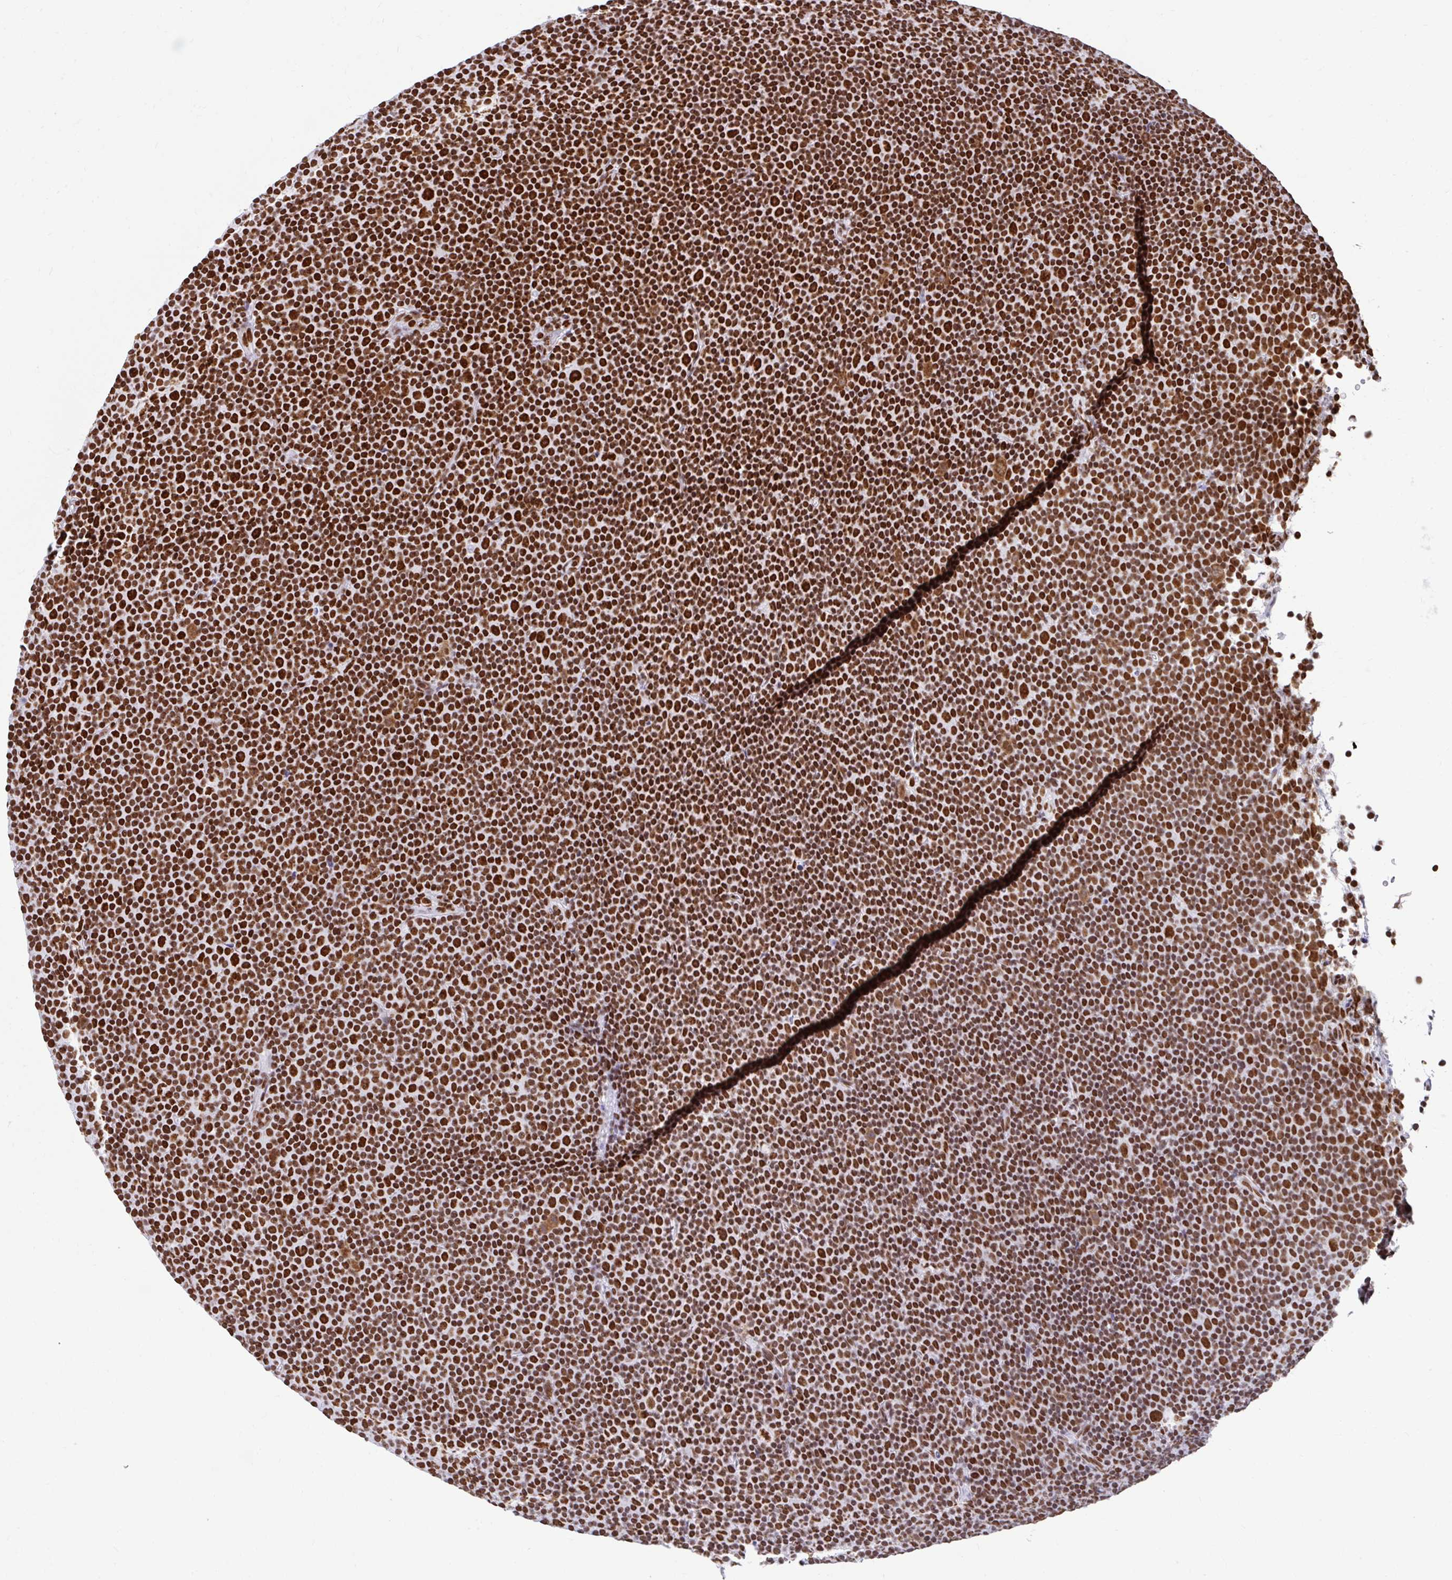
{"staining": {"intensity": "strong", "quantity": ">75%", "location": "nuclear"}, "tissue": "lymphoma", "cell_type": "Tumor cells", "image_type": "cancer", "snomed": [{"axis": "morphology", "description": "Malignant lymphoma, non-Hodgkin's type, Low grade"}, {"axis": "topography", "description": "Lymph node"}], "caption": "An image of human low-grade malignant lymphoma, non-Hodgkin's type stained for a protein displays strong nuclear brown staining in tumor cells.", "gene": "KHDRBS1", "patient": {"sex": "female", "age": 67}}